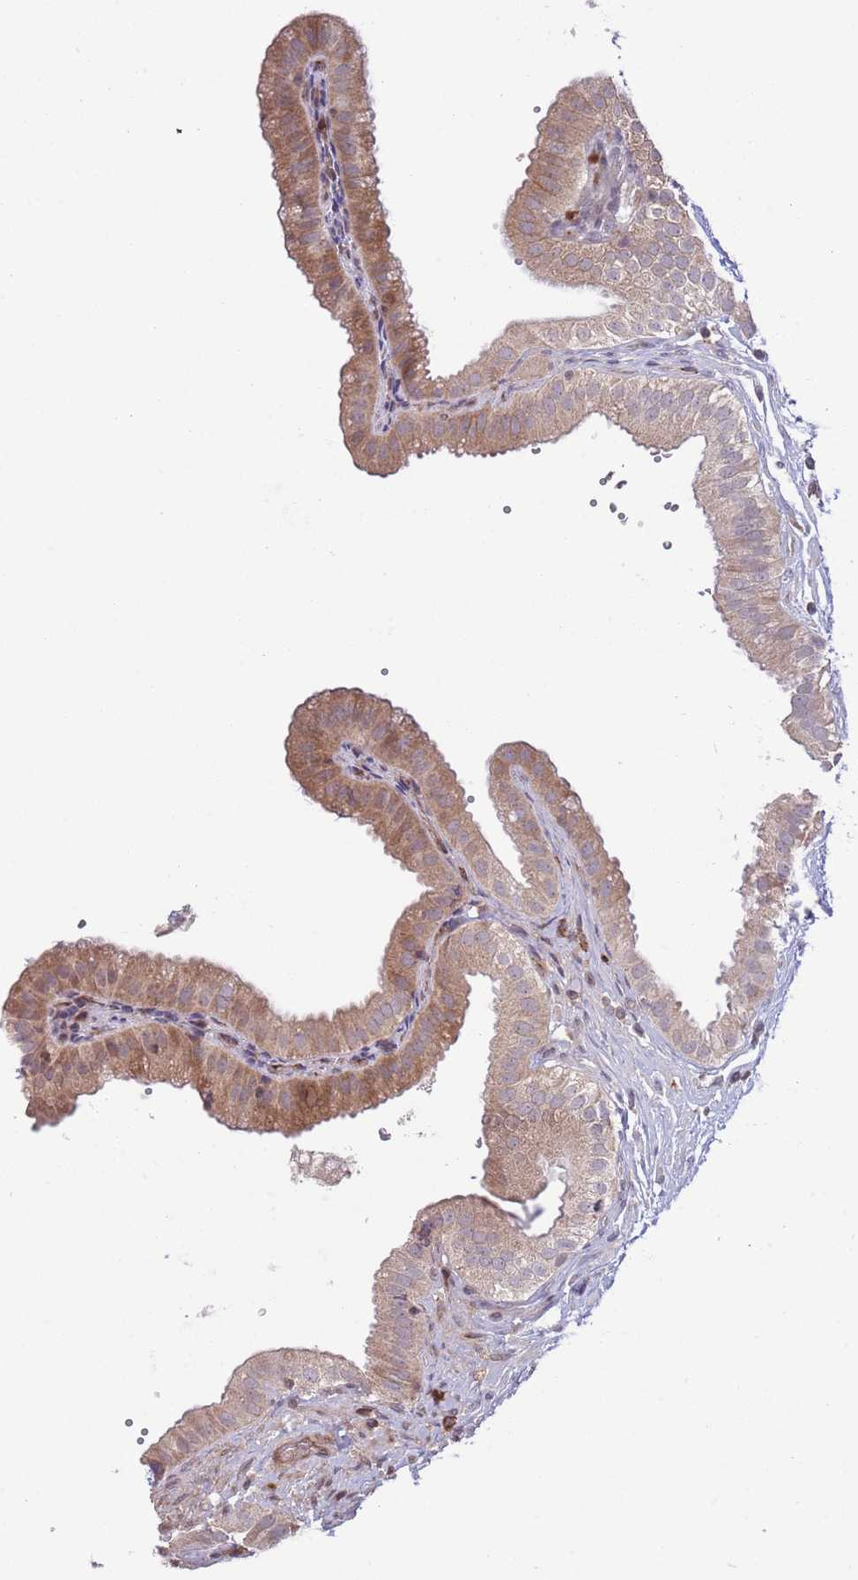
{"staining": {"intensity": "moderate", "quantity": ">75%", "location": "cytoplasmic/membranous"}, "tissue": "gallbladder", "cell_type": "Glandular cells", "image_type": "normal", "snomed": [{"axis": "morphology", "description": "Normal tissue, NOS"}, {"axis": "topography", "description": "Gallbladder"}], "caption": "Gallbladder stained with DAB IHC reveals medium levels of moderate cytoplasmic/membranous expression in about >75% of glandular cells.", "gene": "DPP10", "patient": {"sex": "female", "age": 61}}